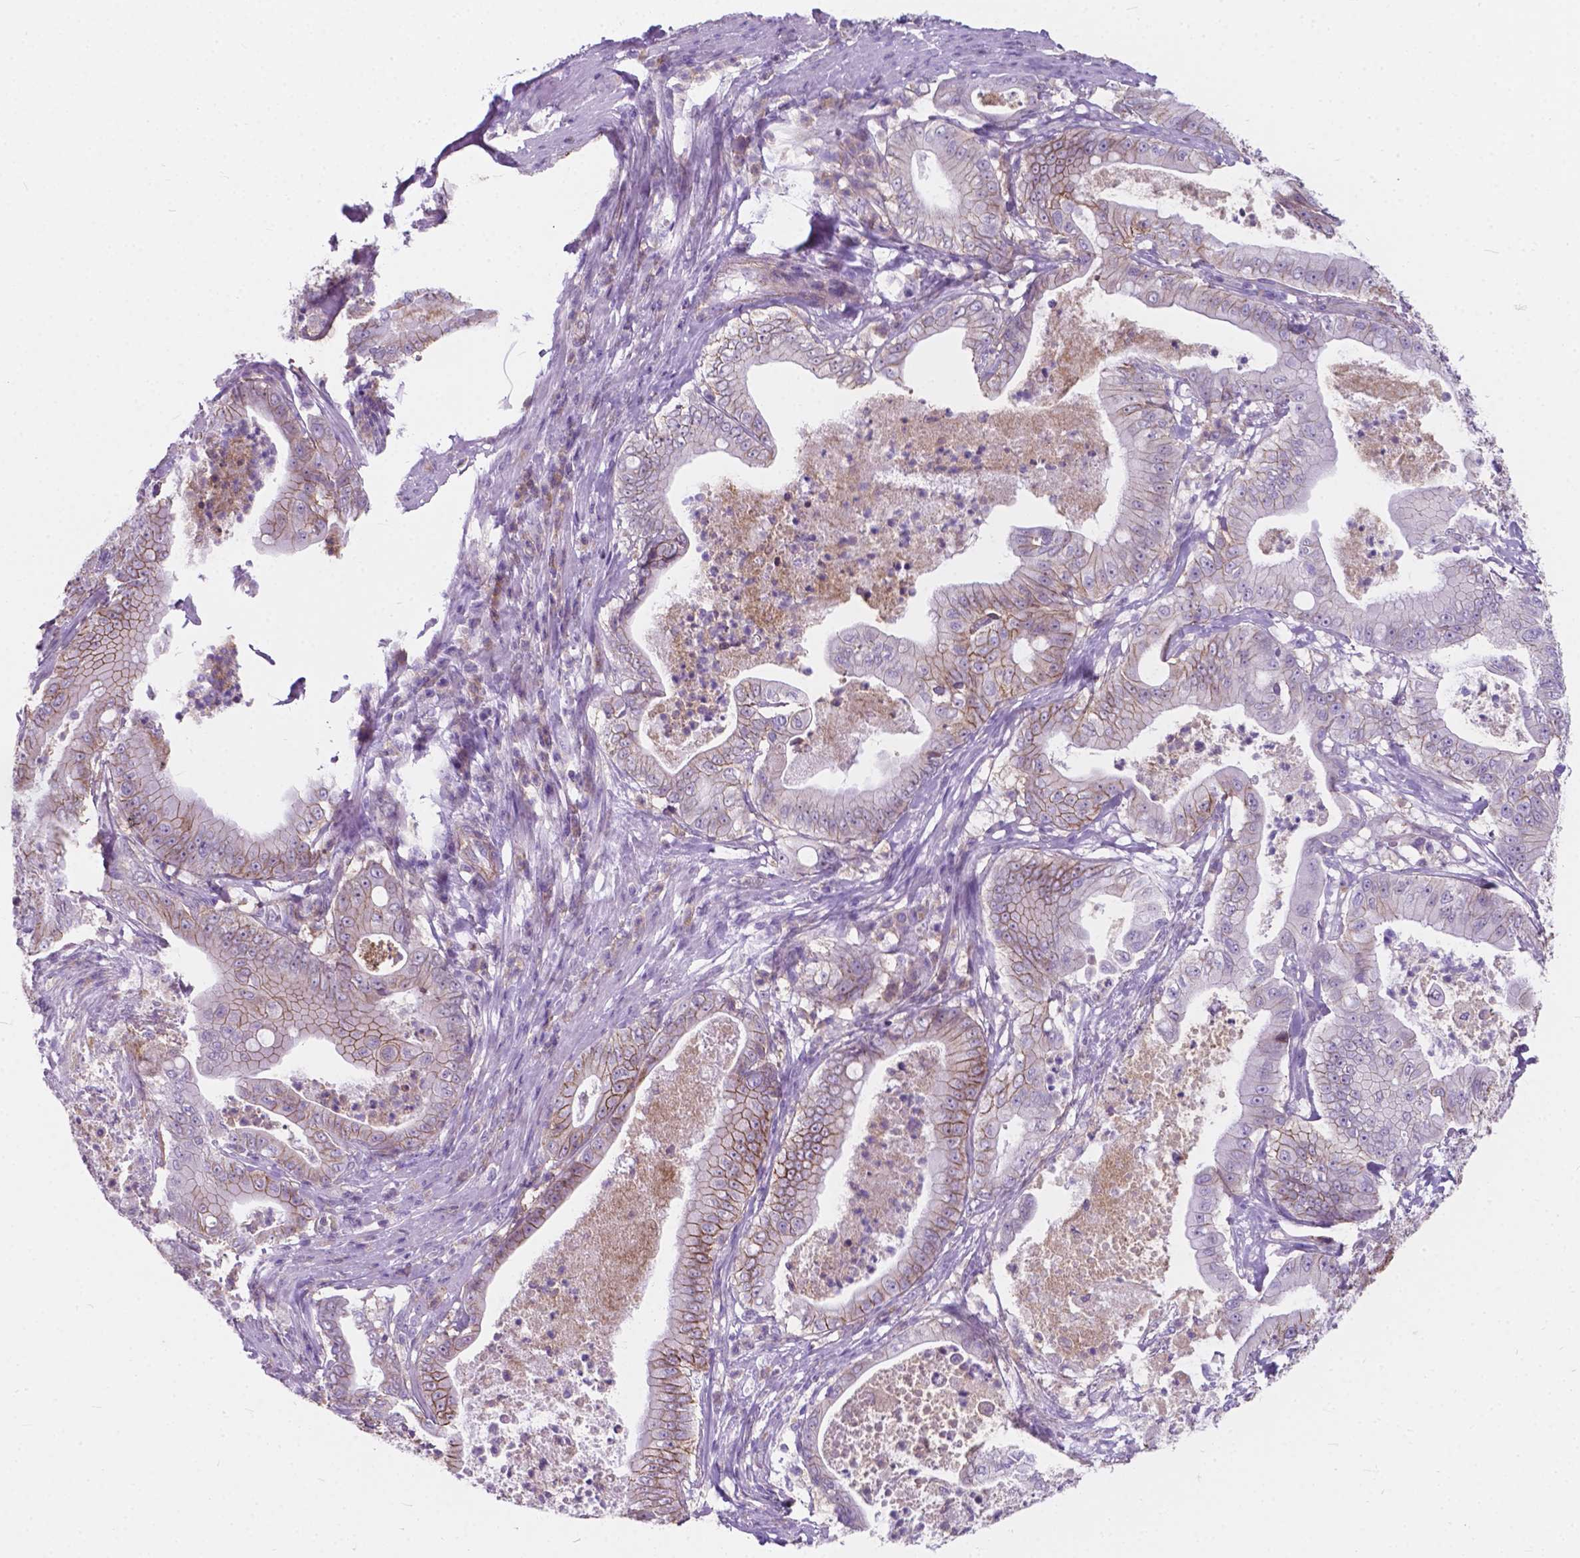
{"staining": {"intensity": "moderate", "quantity": "25%-75%", "location": "cytoplasmic/membranous"}, "tissue": "pancreatic cancer", "cell_type": "Tumor cells", "image_type": "cancer", "snomed": [{"axis": "morphology", "description": "Adenocarcinoma, NOS"}, {"axis": "topography", "description": "Pancreas"}], "caption": "Tumor cells reveal medium levels of moderate cytoplasmic/membranous positivity in about 25%-75% of cells in human pancreatic cancer.", "gene": "KIAA0040", "patient": {"sex": "male", "age": 71}}